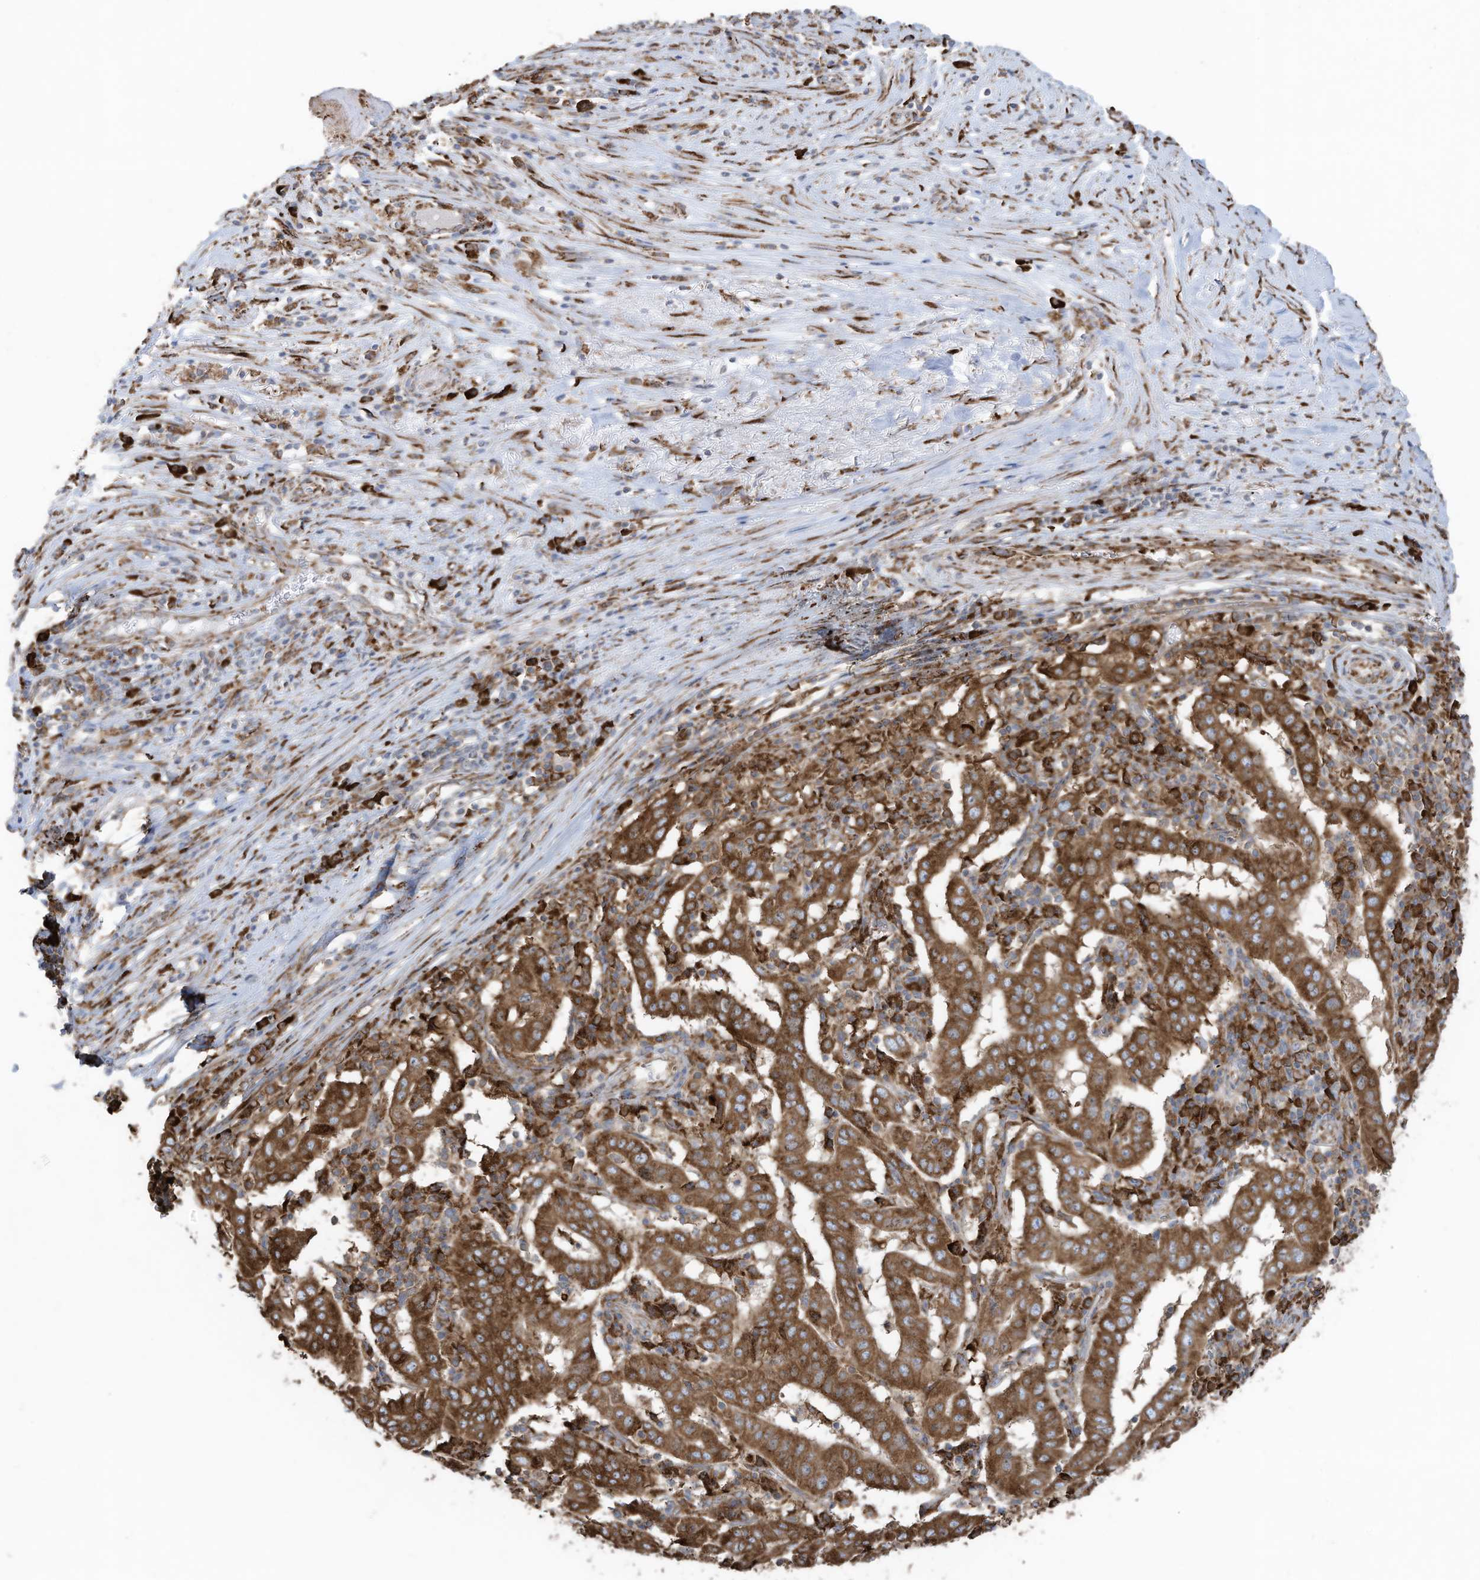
{"staining": {"intensity": "strong", "quantity": ">75%", "location": "cytoplasmic/membranous"}, "tissue": "pancreatic cancer", "cell_type": "Tumor cells", "image_type": "cancer", "snomed": [{"axis": "morphology", "description": "Adenocarcinoma, NOS"}, {"axis": "topography", "description": "Pancreas"}], "caption": "Immunohistochemistry (DAB (3,3'-diaminobenzidine)) staining of pancreatic cancer (adenocarcinoma) reveals strong cytoplasmic/membranous protein staining in about >75% of tumor cells. The staining was performed using DAB (3,3'-diaminobenzidine), with brown indicating positive protein expression. Nuclei are stained blue with hematoxylin.", "gene": "ZNF354C", "patient": {"sex": "male", "age": 63}}